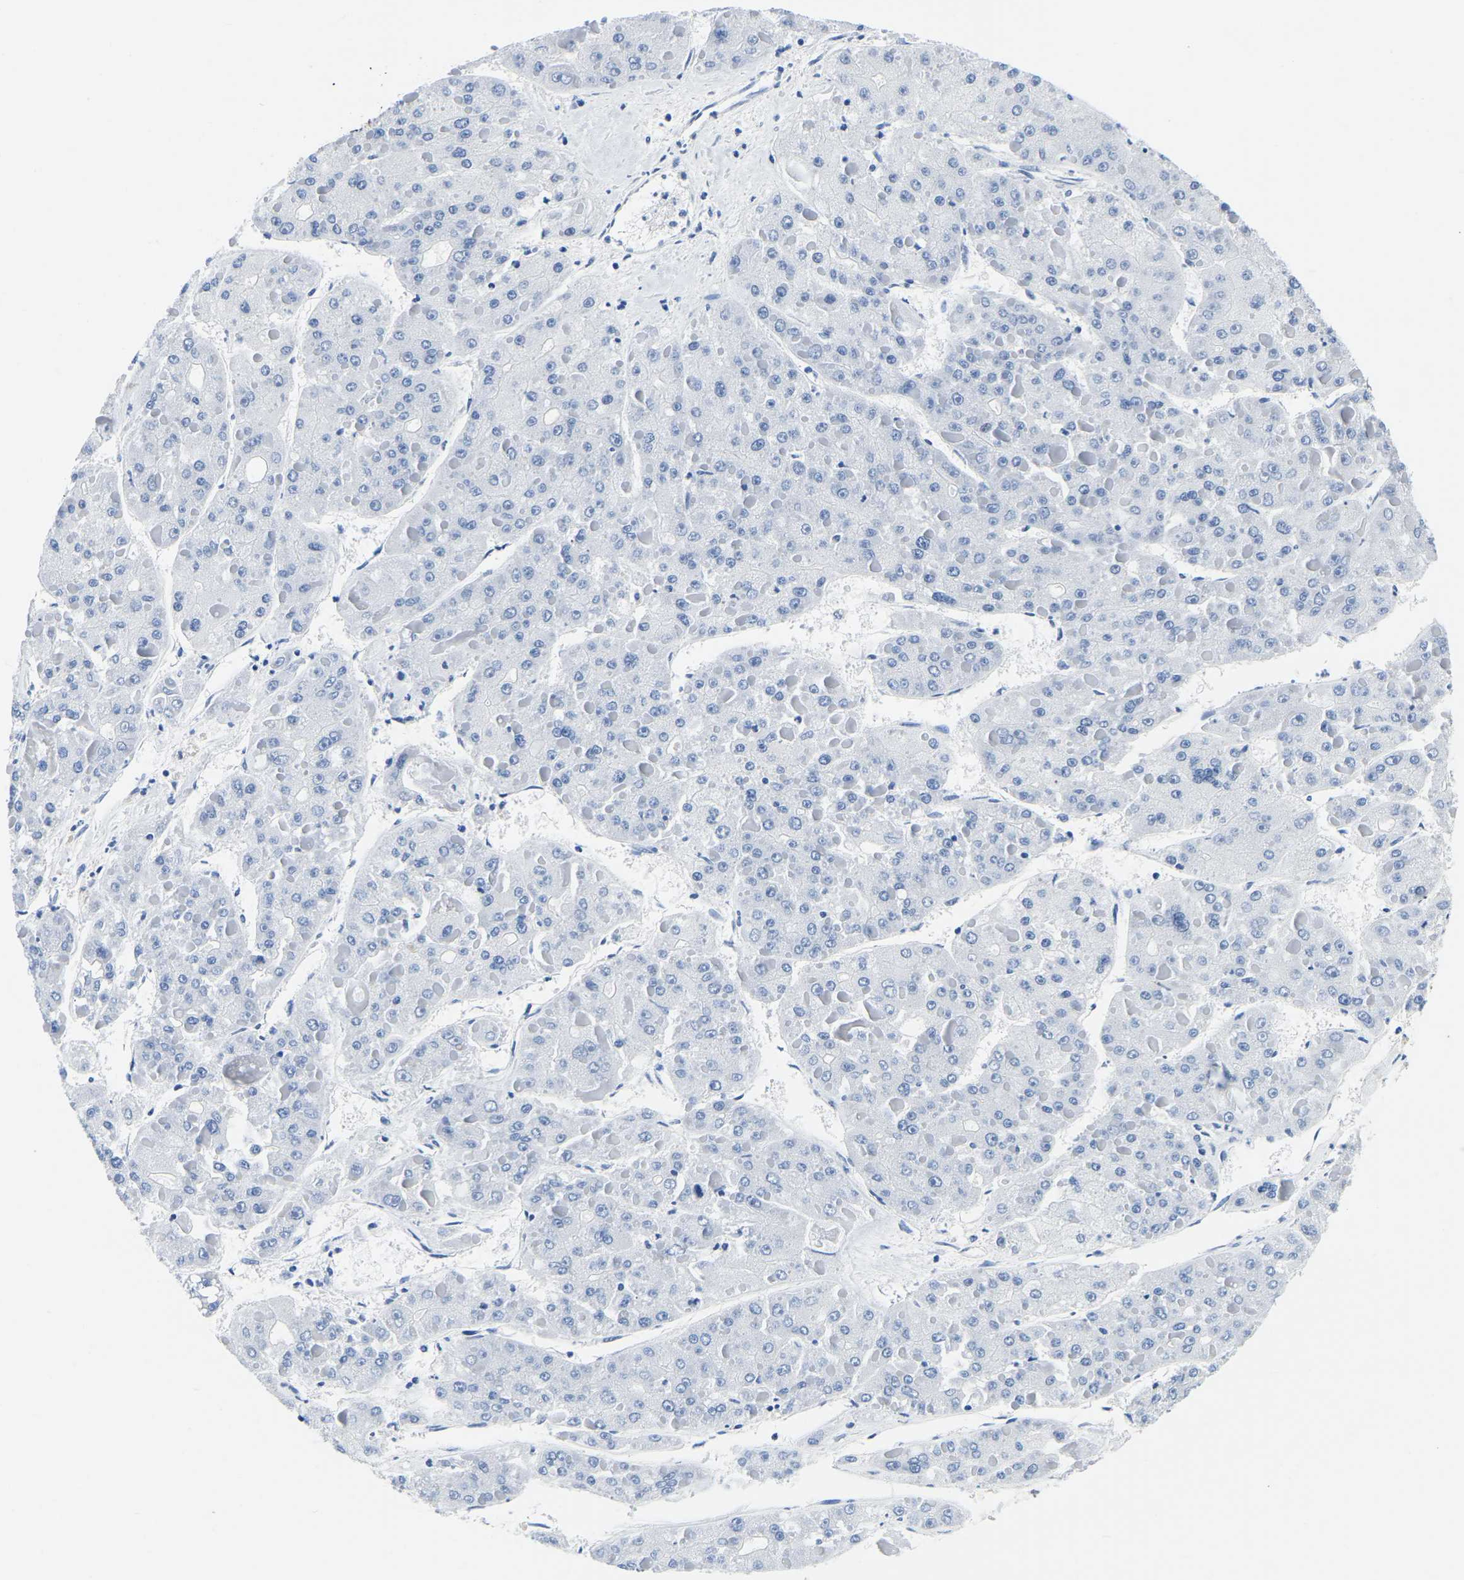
{"staining": {"intensity": "negative", "quantity": "none", "location": "none"}, "tissue": "liver cancer", "cell_type": "Tumor cells", "image_type": "cancer", "snomed": [{"axis": "morphology", "description": "Carcinoma, Hepatocellular, NOS"}, {"axis": "topography", "description": "Liver"}], "caption": "A high-resolution image shows IHC staining of liver hepatocellular carcinoma, which reveals no significant staining in tumor cells.", "gene": "UBA1", "patient": {"sex": "female", "age": 73}}